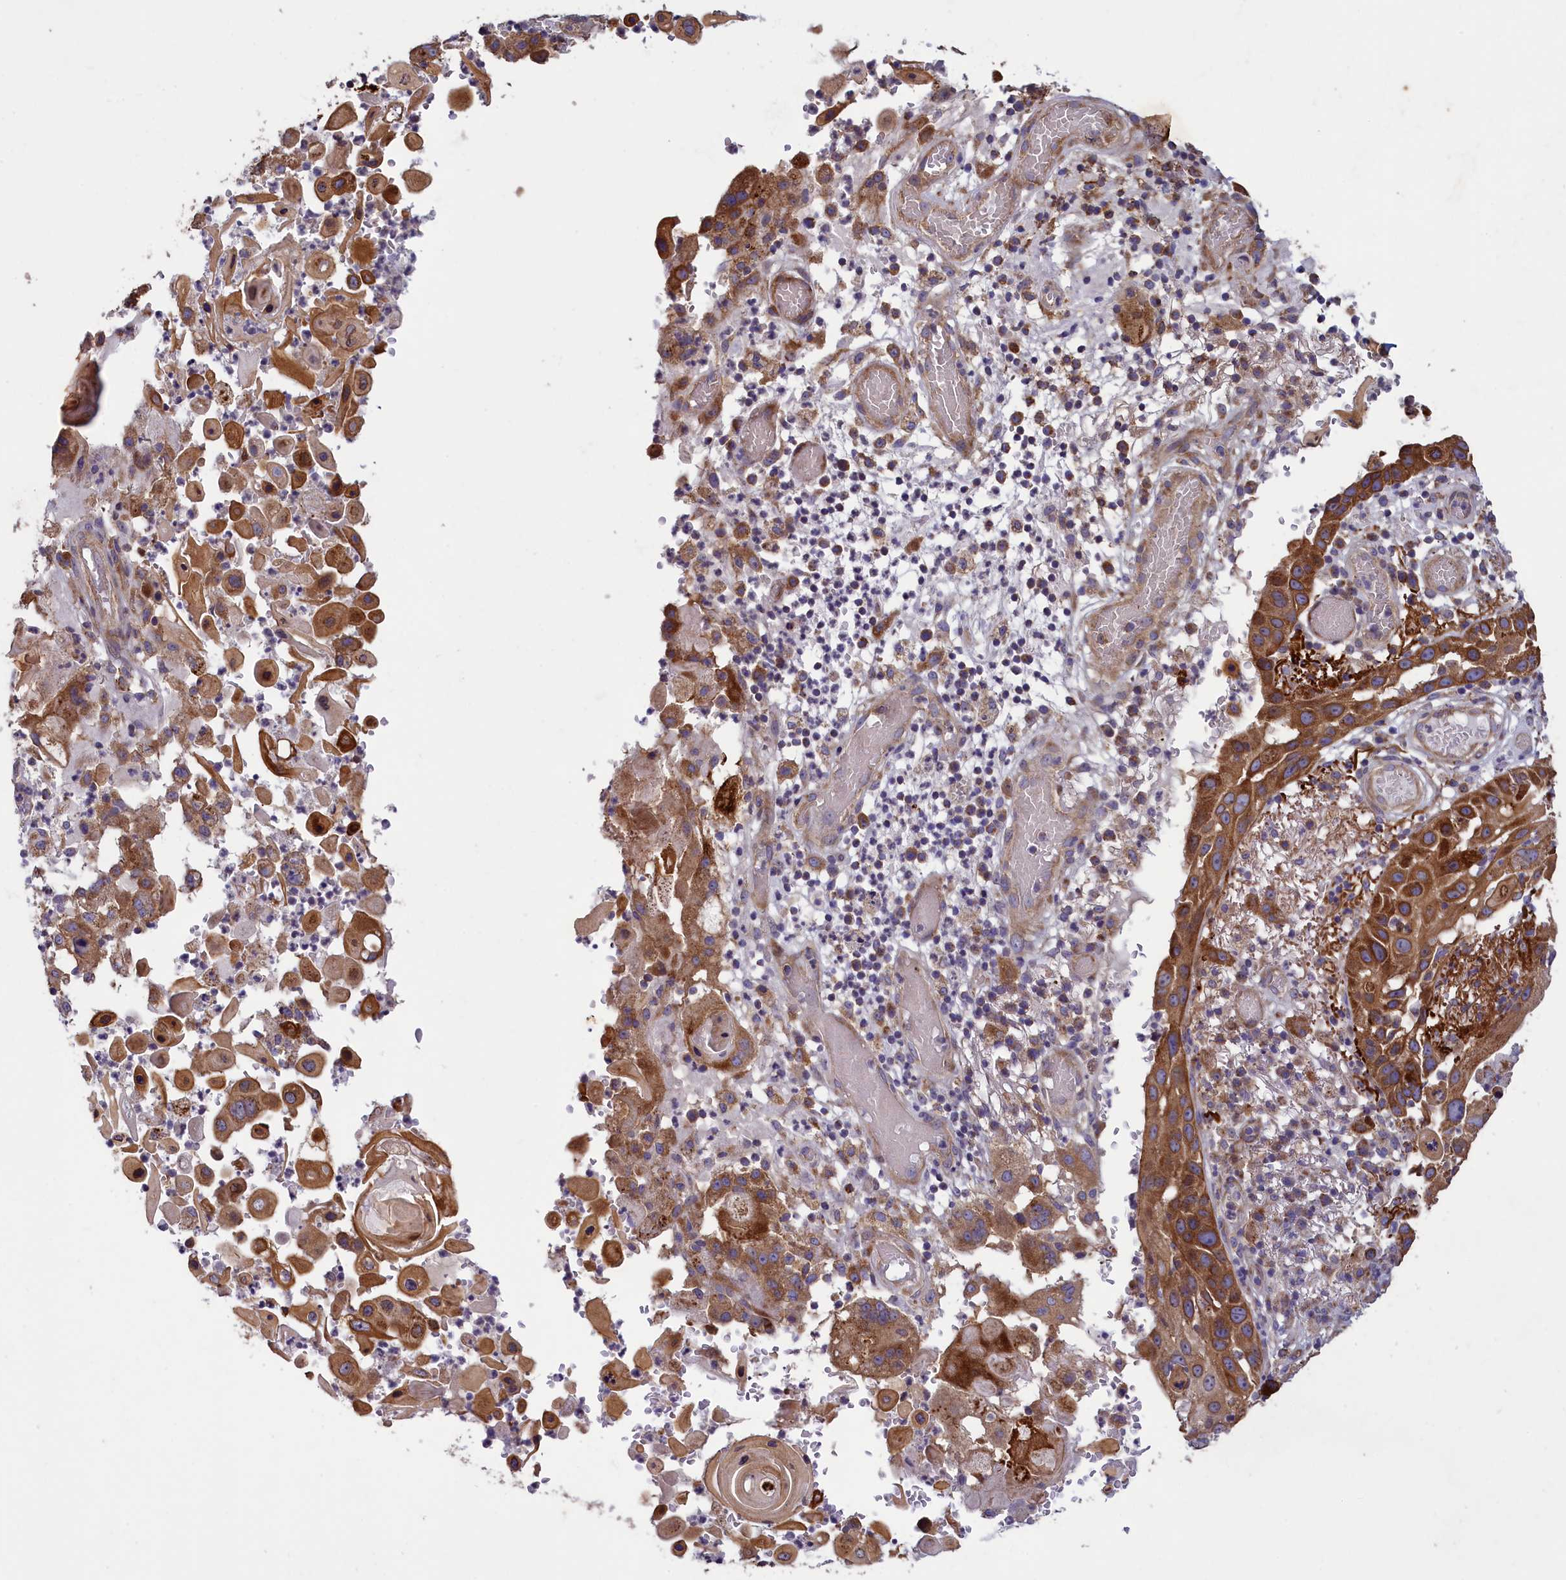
{"staining": {"intensity": "strong", "quantity": ">75%", "location": "cytoplasmic/membranous"}, "tissue": "skin cancer", "cell_type": "Tumor cells", "image_type": "cancer", "snomed": [{"axis": "morphology", "description": "Squamous cell carcinoma, NOS"}, {"axis": "topography", "description": "Skin"}], "caption": "A brown stain highlights strong cytoplasmic/membranous staining of a protein in squamous cell carcinoma (skin) tumor cells.", "gene": "ACAD8", "patient": {"sex": "female", "age": 44}}